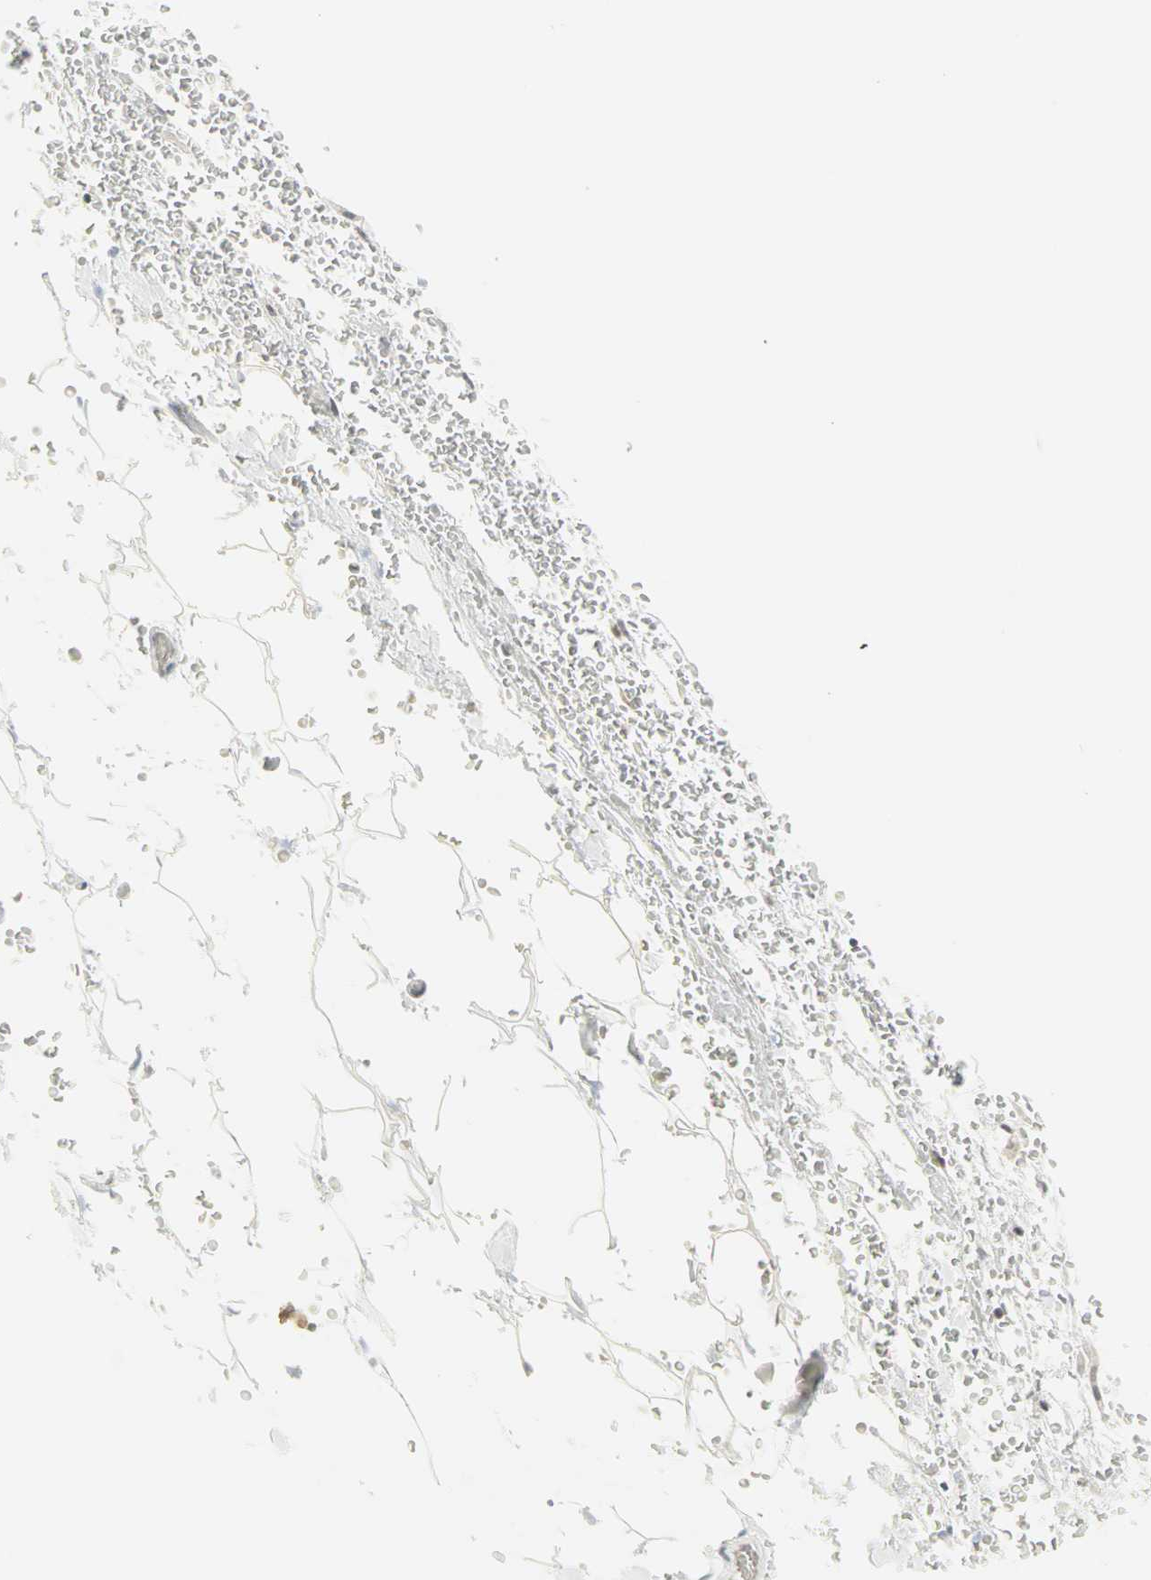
{"staining": {"intensity": "negative", "quantity": "none", "location": "none"}, "tissue": "adipose tissue", "cell_type": "Adipocytes", "image_type": "normal", "snomed": [{"axis": "morphology", "description": "Normal tissue, NOS"}, {"axis": "morphology", "description": "Inflammation, NOS"}, {"axis": "topography", "description": "Breast"}], "caption": "A photomicrograph of adipose tissue stained for a protein exhibits no brown staining in adipocytes.", "gene": "CBLC", "patient": {"sex": "female", "age": 65}}